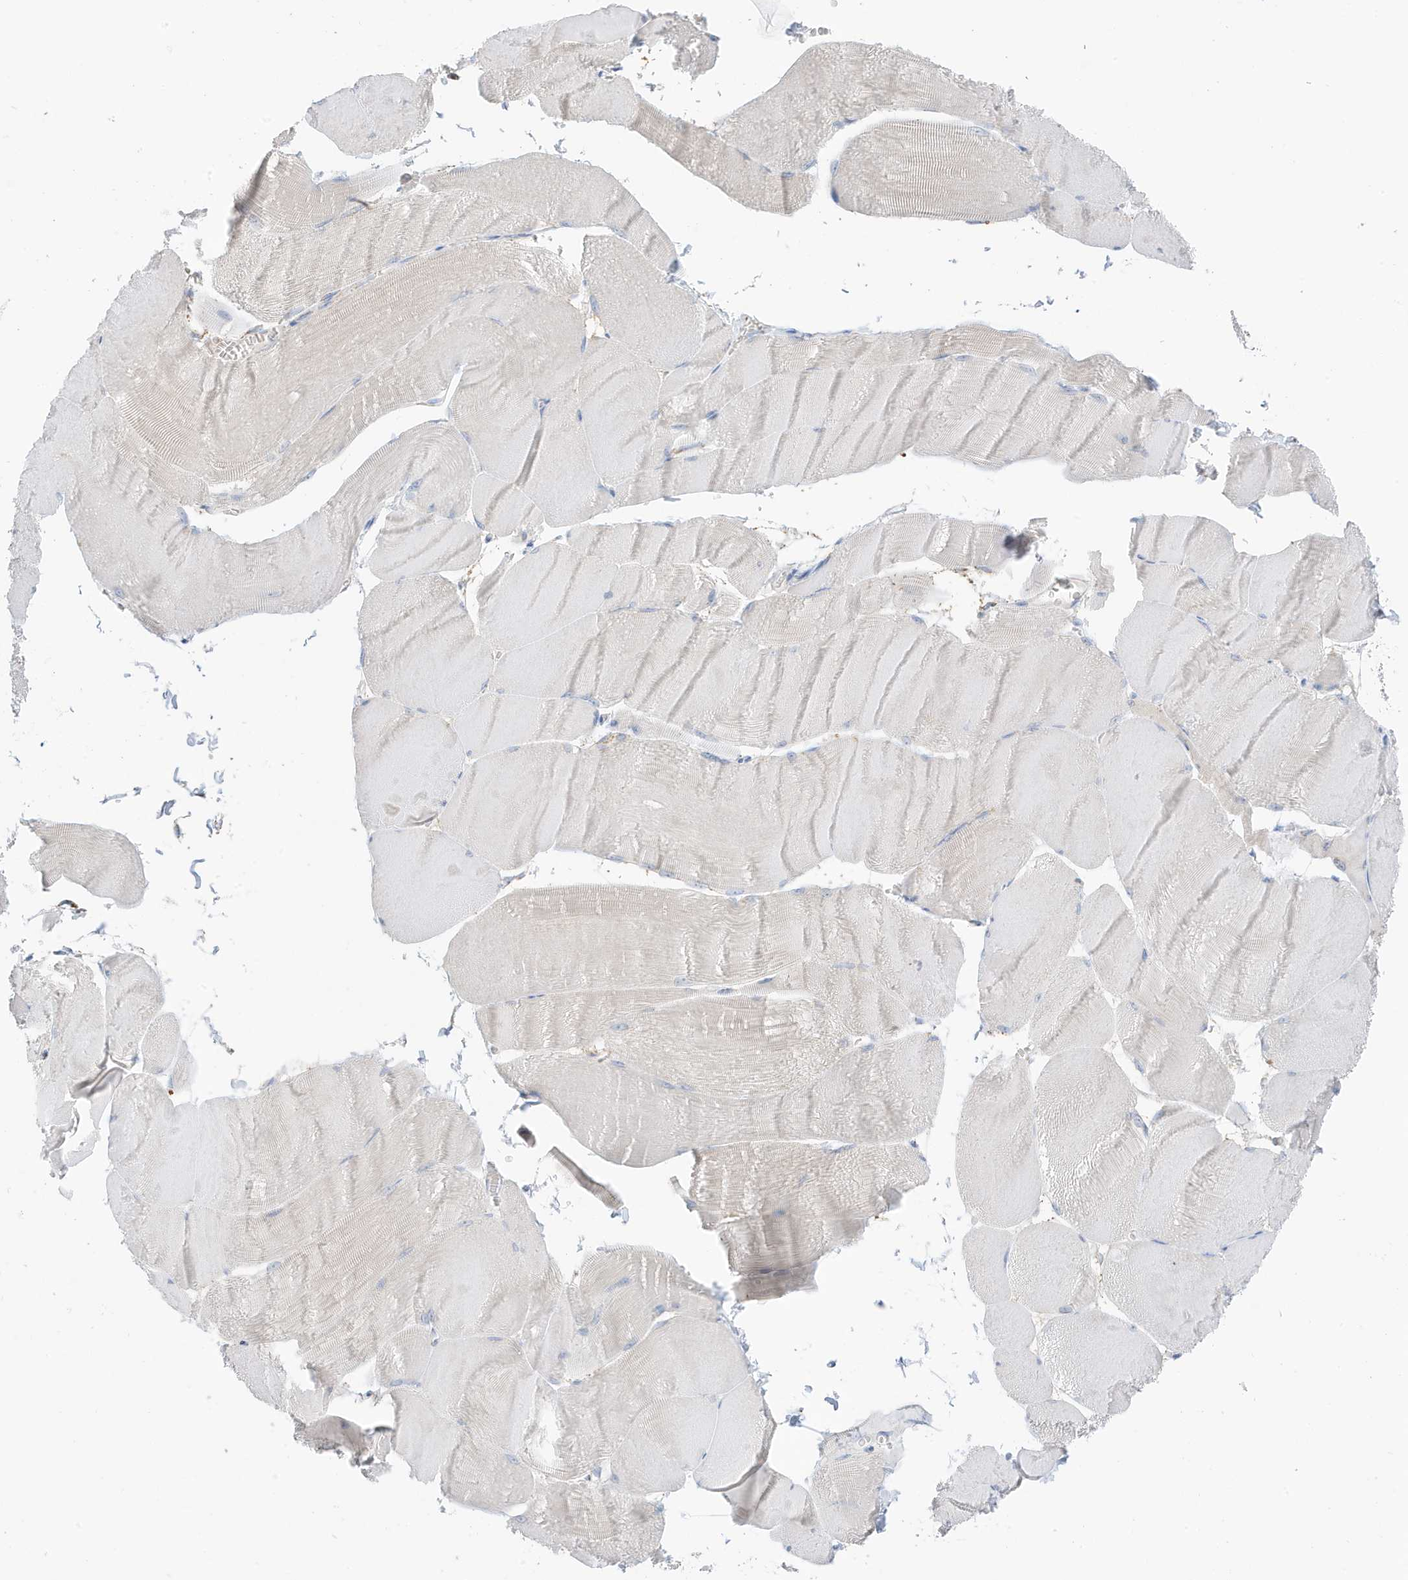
{"staining": {"intensity": "negative", "quantity": "none", "location": "none"}, "tissue": "skeletal muscle", "cell_type": "Myocytes", "image_type": "normal", "snomed": [{"axis": "morphology", "description": "Normal tissue, NOS"}, {"axis": "morphology", "description": "Basal cell carcinoma"}, {"axis": "topography", "description": "Skeletal muscle"}], "caption": "A micrograph of skeletal muscle stained for a protein reveals no brown staining in myocytes.", "gene": "CAPN13", "patient": {"sex": "female", "age": 64}}